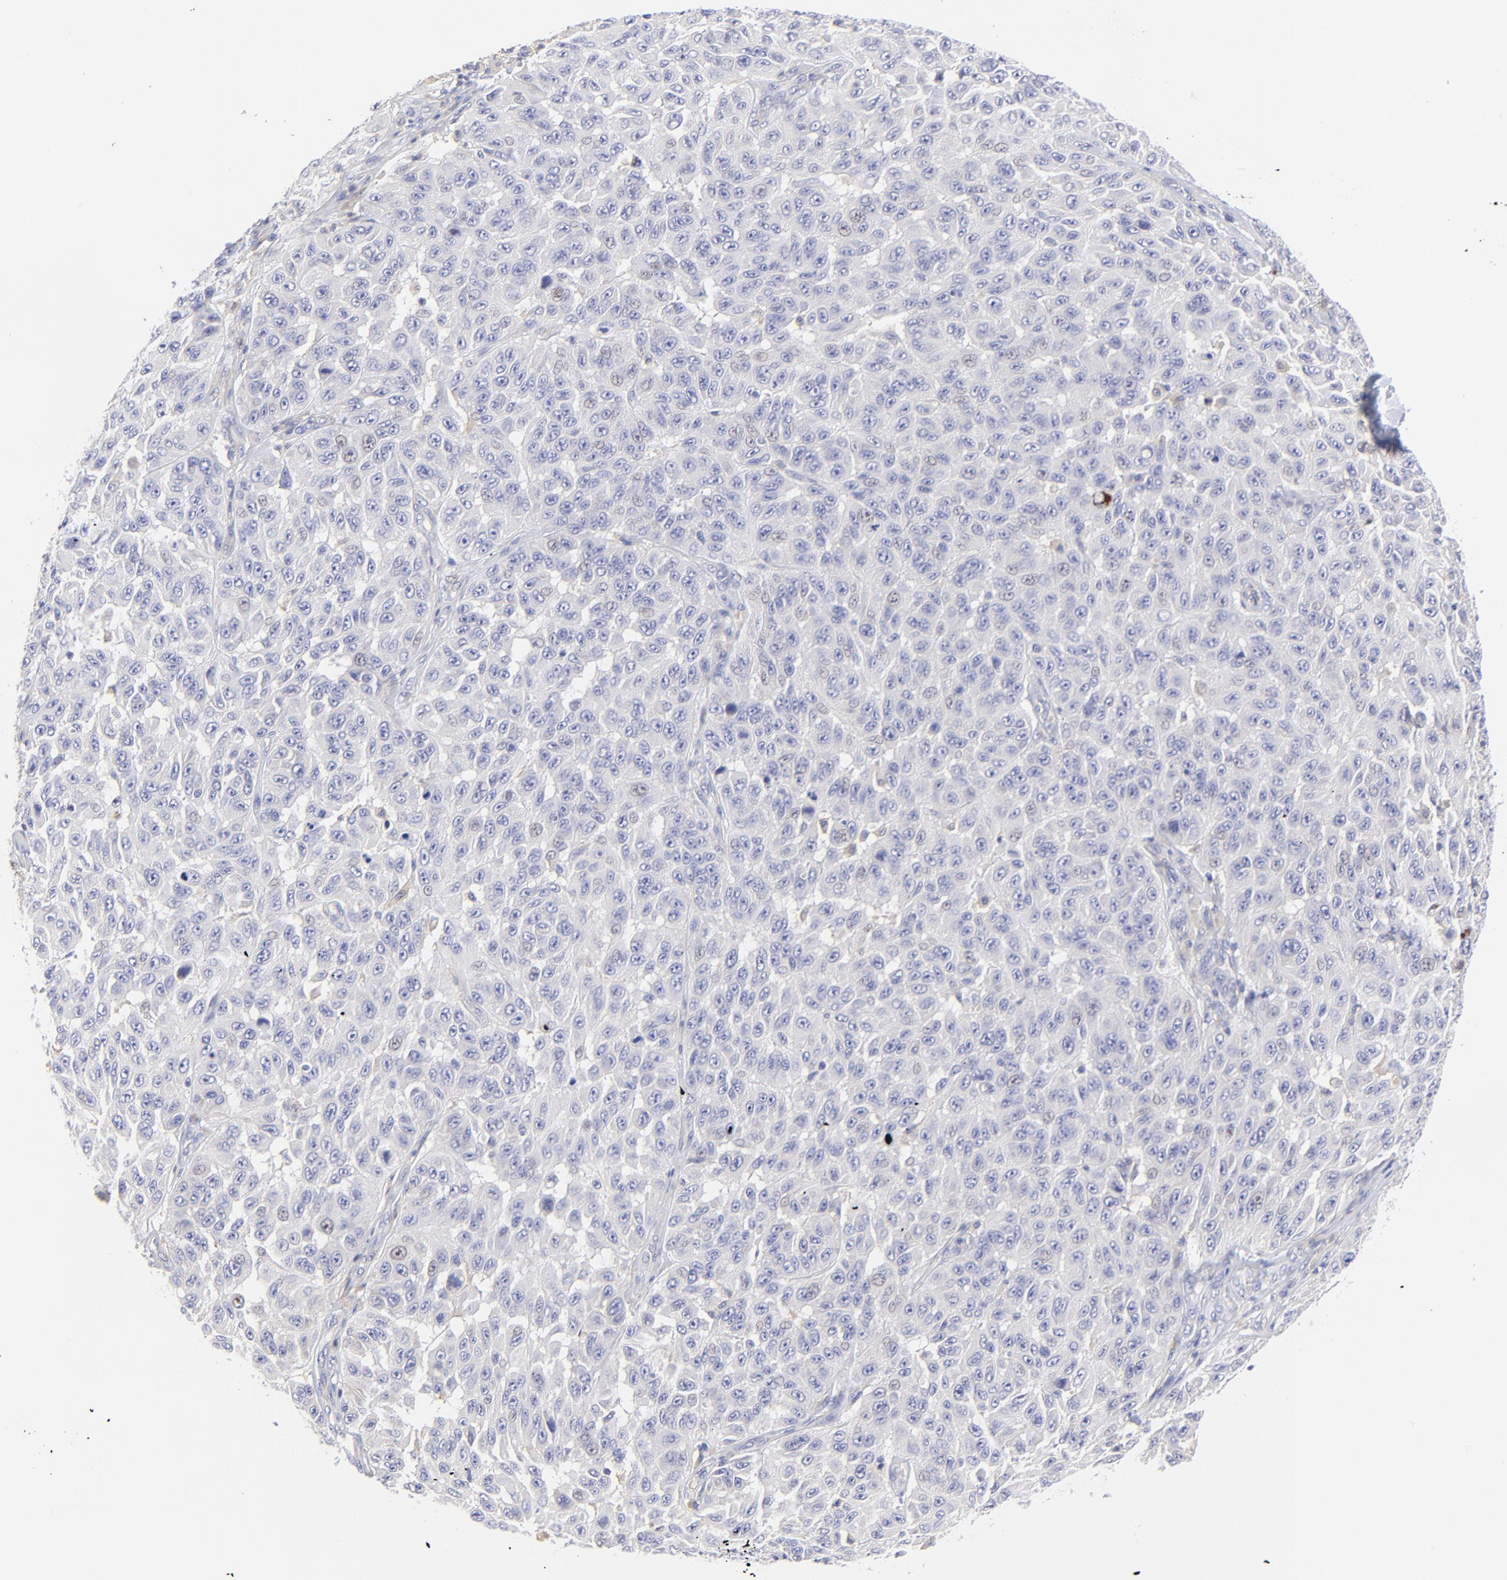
{"staining": {"intensity": "negative", "quantity": "none", "location": "none"}, "tissue": "melanoma", "cell_type": "Tumor cells", "image_type": "cancer", "snomed": [{"axis": "morphology", "description": "Malignant melanoma, NOS"}, {"axis": "topography", "description": "Skin"}], "caption": "The immunohistochemistry photomicrograph has no significant expression in tumor cells of melanoma tissue.", "gene": "LHFPL1", "patient": {"sex": "male", "age": 30}}